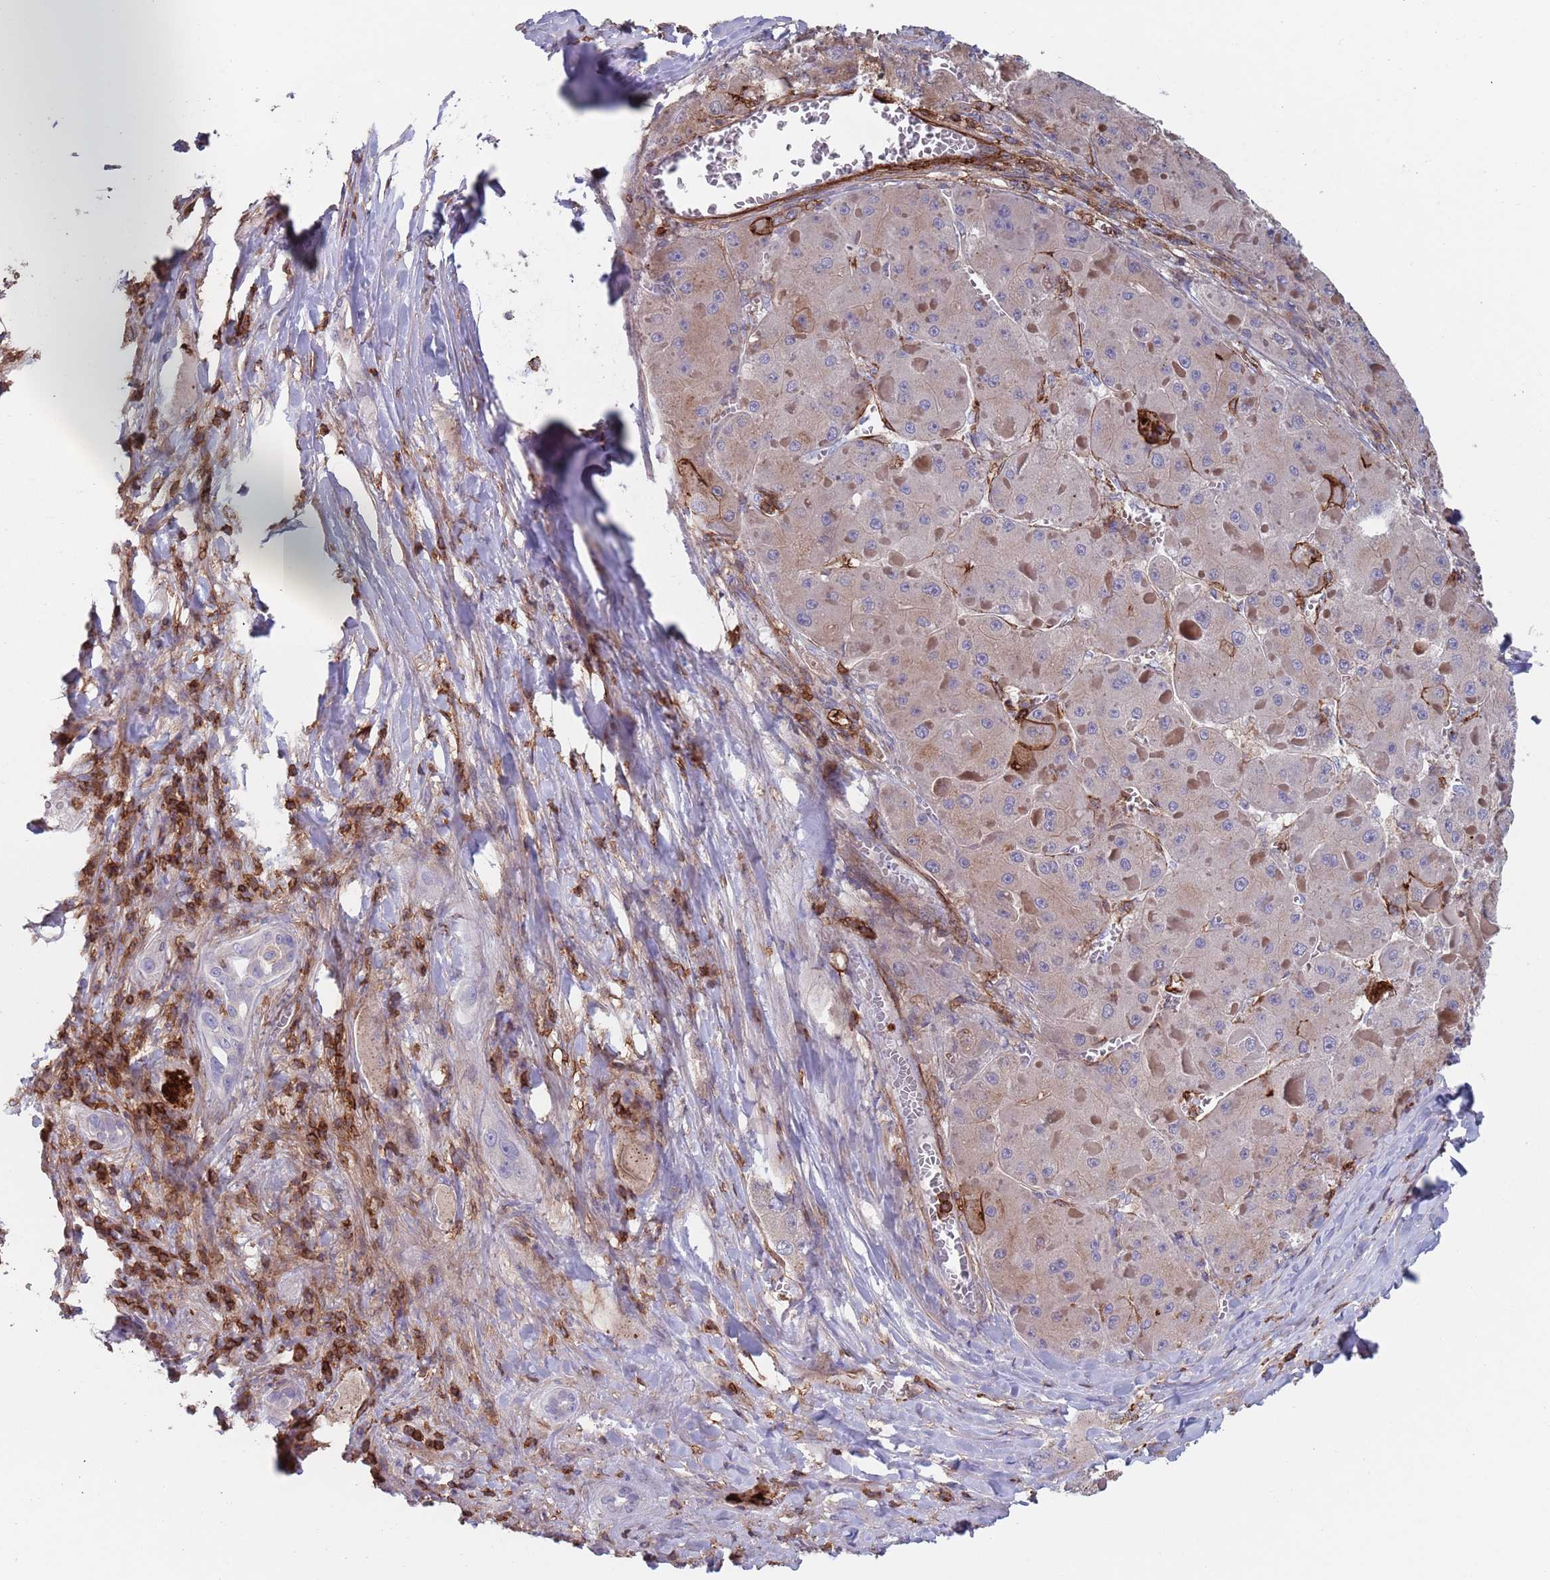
{"staining": {"intensity": "strong", "quantity": "<25%", "location": "cytoplasmic/membranous"}, "tissue": "liver cancer", "cell_type": "Tumor cells", "image_type": "cancer", "snomed": [{"axis": "morphology", "description": "Carcinoma, Hepatocellular, NOS"}, {"axis": "topography", "description": "Liver"}], "caption": "Liver cancer stained for a protein demonstrates strong cytoplasmic/membranous positivity in tumor cells.", "gene": "RNF144A", "patient": {"sex": "female", "age": 73}}